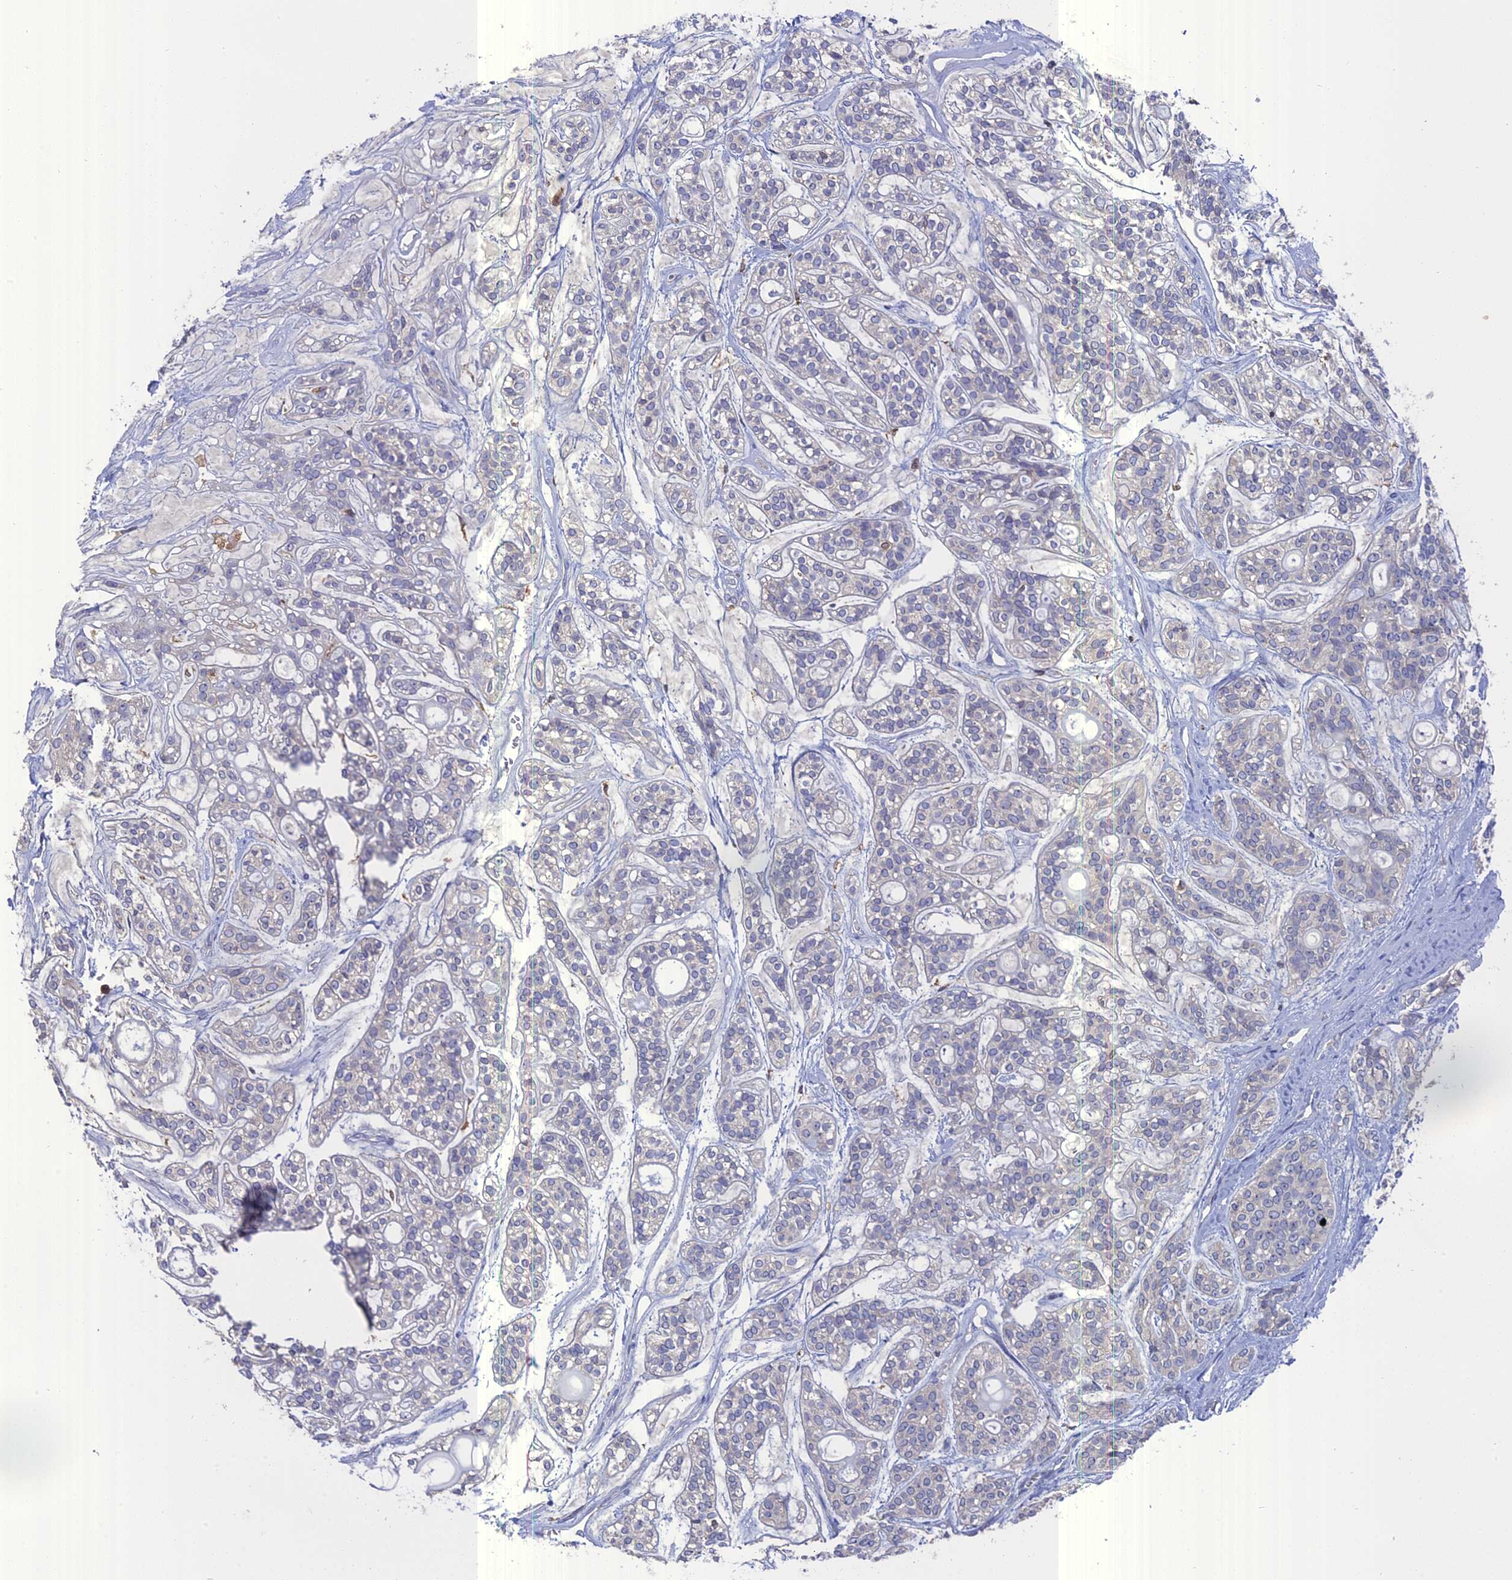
{"staining": {"intensity": "negative", "quantity": "none", "location": "none"}, "tissue": "head and neck cancer", "cell_type": "Tumor cells", "image_type": "cancer", "snomed": [{"axis": "morphology", "description": "Adenocarcinoma, NOS"}, {"axis": "topography", "description": "Head-Neck"}], "caption": "High power microscopy micrograph of an IHC micrograph of head and neck cancer (adenocarcinoma), revealing no significant positivity in tumor cells.", "gene": "NCF4", "patient": {"sex": "male", "age": 66}}